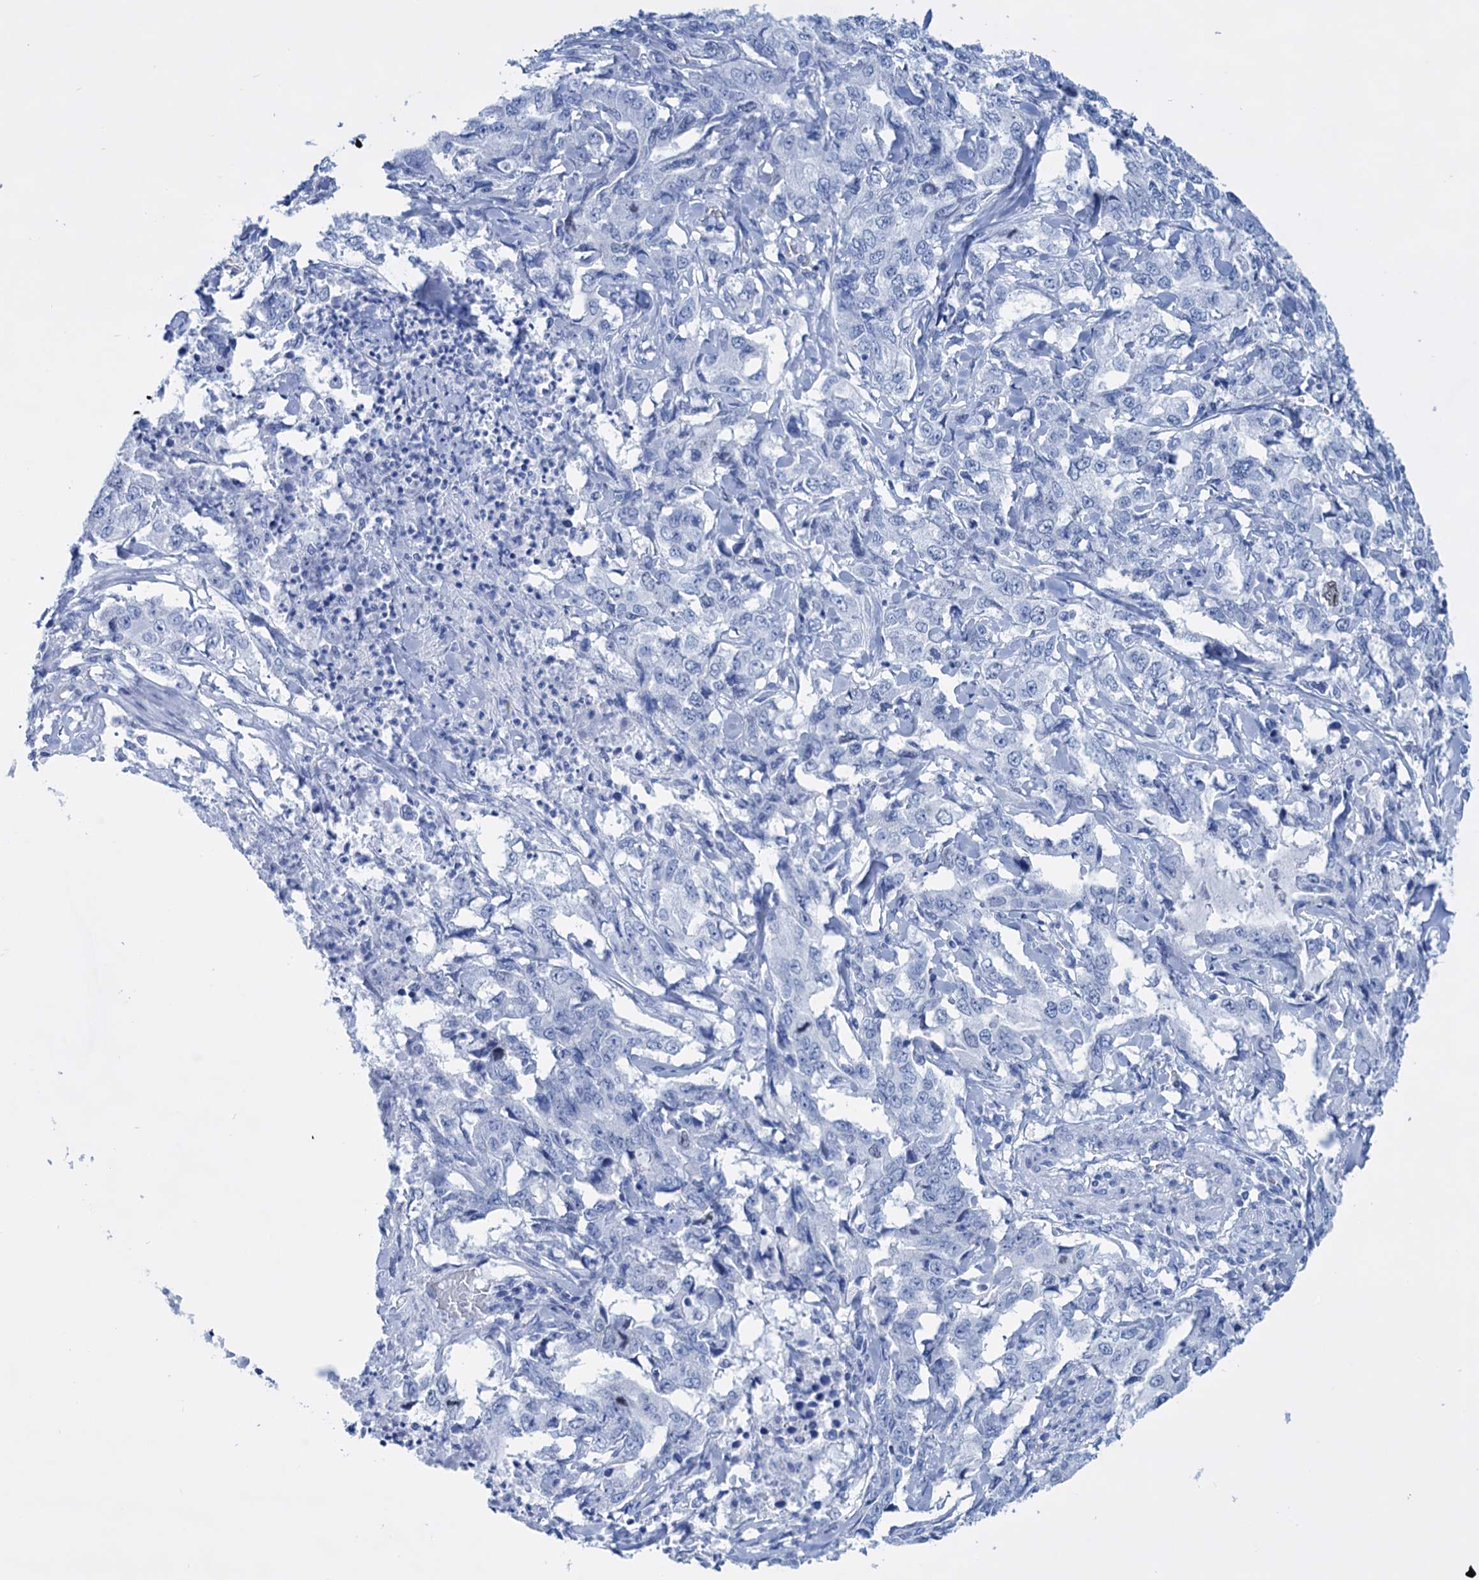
{"staining": {"intensity": "negative", "quantity": "none", "location": "none"}, "tissue": "lung cancer", "cell_type": "Tumor cells", "image_type": "cancer", "snomed": [{"axis": "morphology", "description": "Adenocarcinoma, NOS"}, {"axis": "topography", "description": "Lung"}], "caption": "This is an immunohistochemistry micrograph of human lung cancer (adenocarcinoma). There is no positivity in tumor cells.", "gene": "FBXW12", "patient": {"sex": "female", "age": 51}}